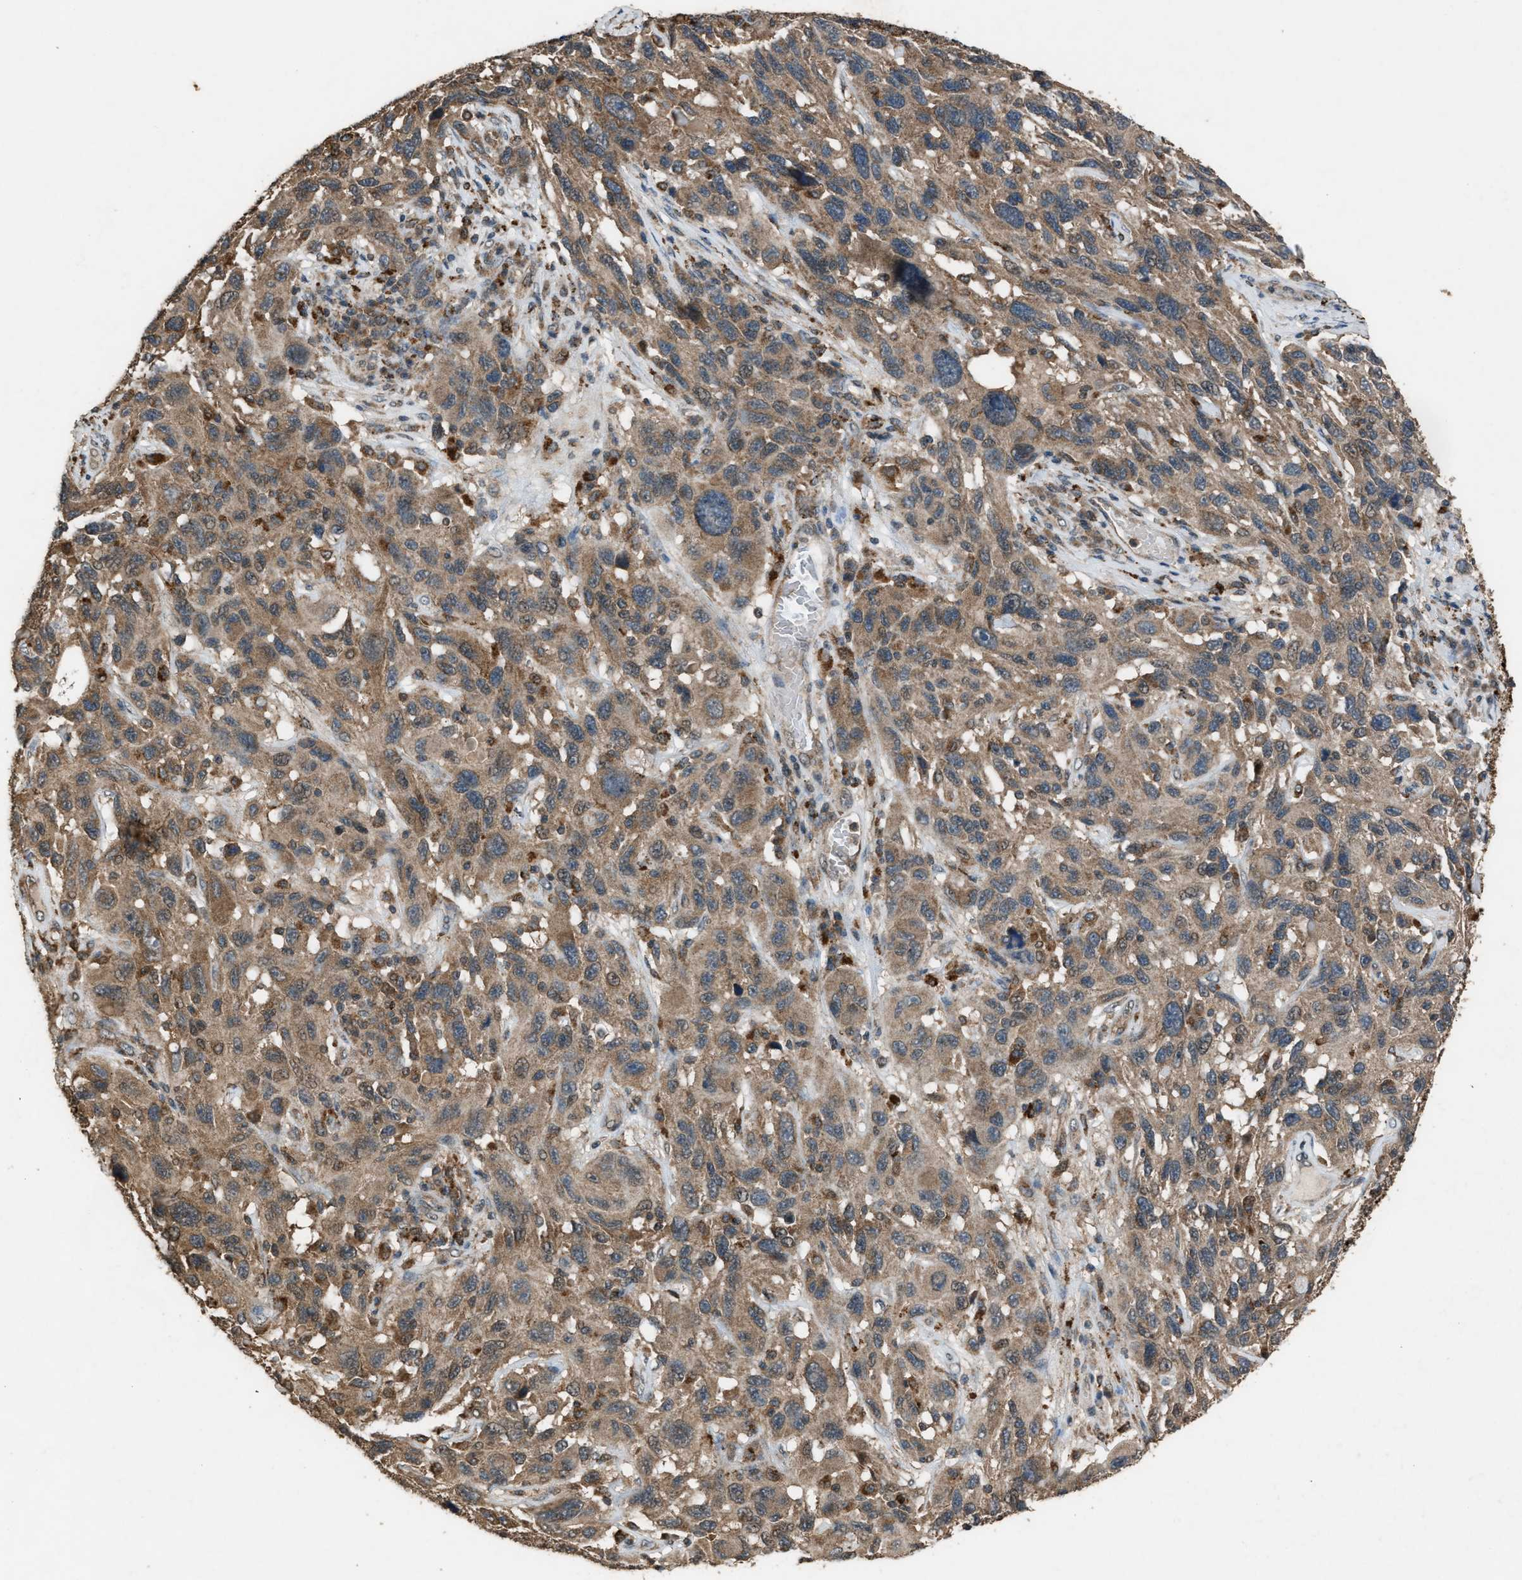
{"staining": {"intensity": "moderate", "quantity": ">75%", "location": "cytoplasmic/membranous"}, "tissue": "melanoma", "cell_type": "Tumor cells", "image_type": "cancer", "snomed": [{"axis": "morphology", "description": "Malignant melanoma, NOS"}, {"axis": "topography", "description": "Skin"}], "caption": "A micrograph of malignant melanoma stained for a protein exhibits moderate cytoplasmic/membranous brown staining in tumor cells. The staining was performed using DAB (3,3'-diaminobenzidine), with brown indicating positive protein expression. Nuclei are stained blue with hematoxylin.", "gene": "PSMD1", "patient": {"sex": "male", "age": 53}}